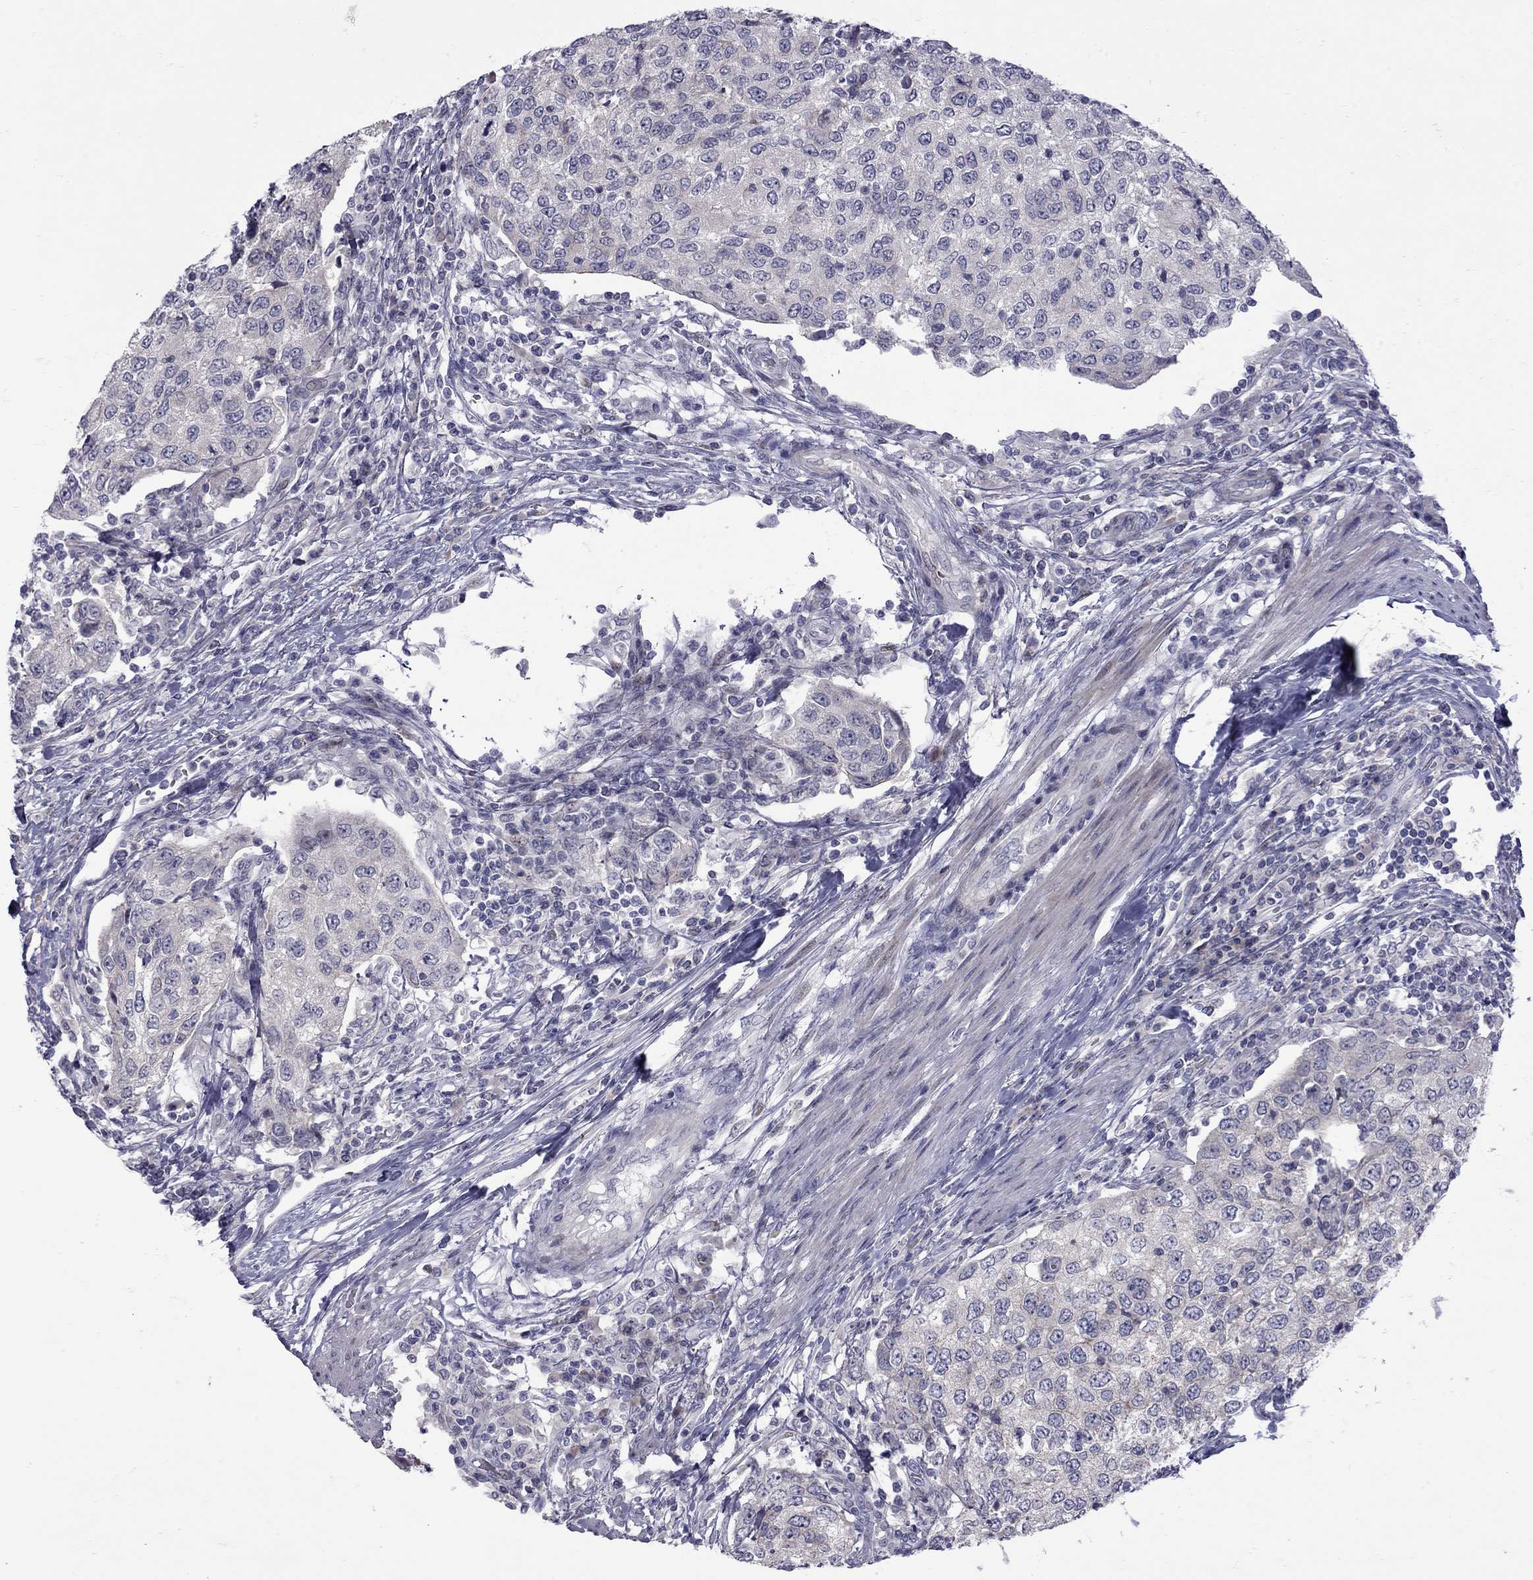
{"staining": {"intensity": "negative", "quantity": "none", "location": "none"}, "tissue": "urothelial cancer", "cell_type": "Tumor cells", "image_type": "cancer", "snomed": [{"axis": "morphology", "description": "Urothelial carcinoma, High grade"}, {"axis": "topography", "description": "Urinary bladder"}], "caption": "Immunohistochemical staining of urothelial cancer shows no significant staining in tumor cells.", "gene": "NRARP", "patient": {"sex": "female", "age": 78}}